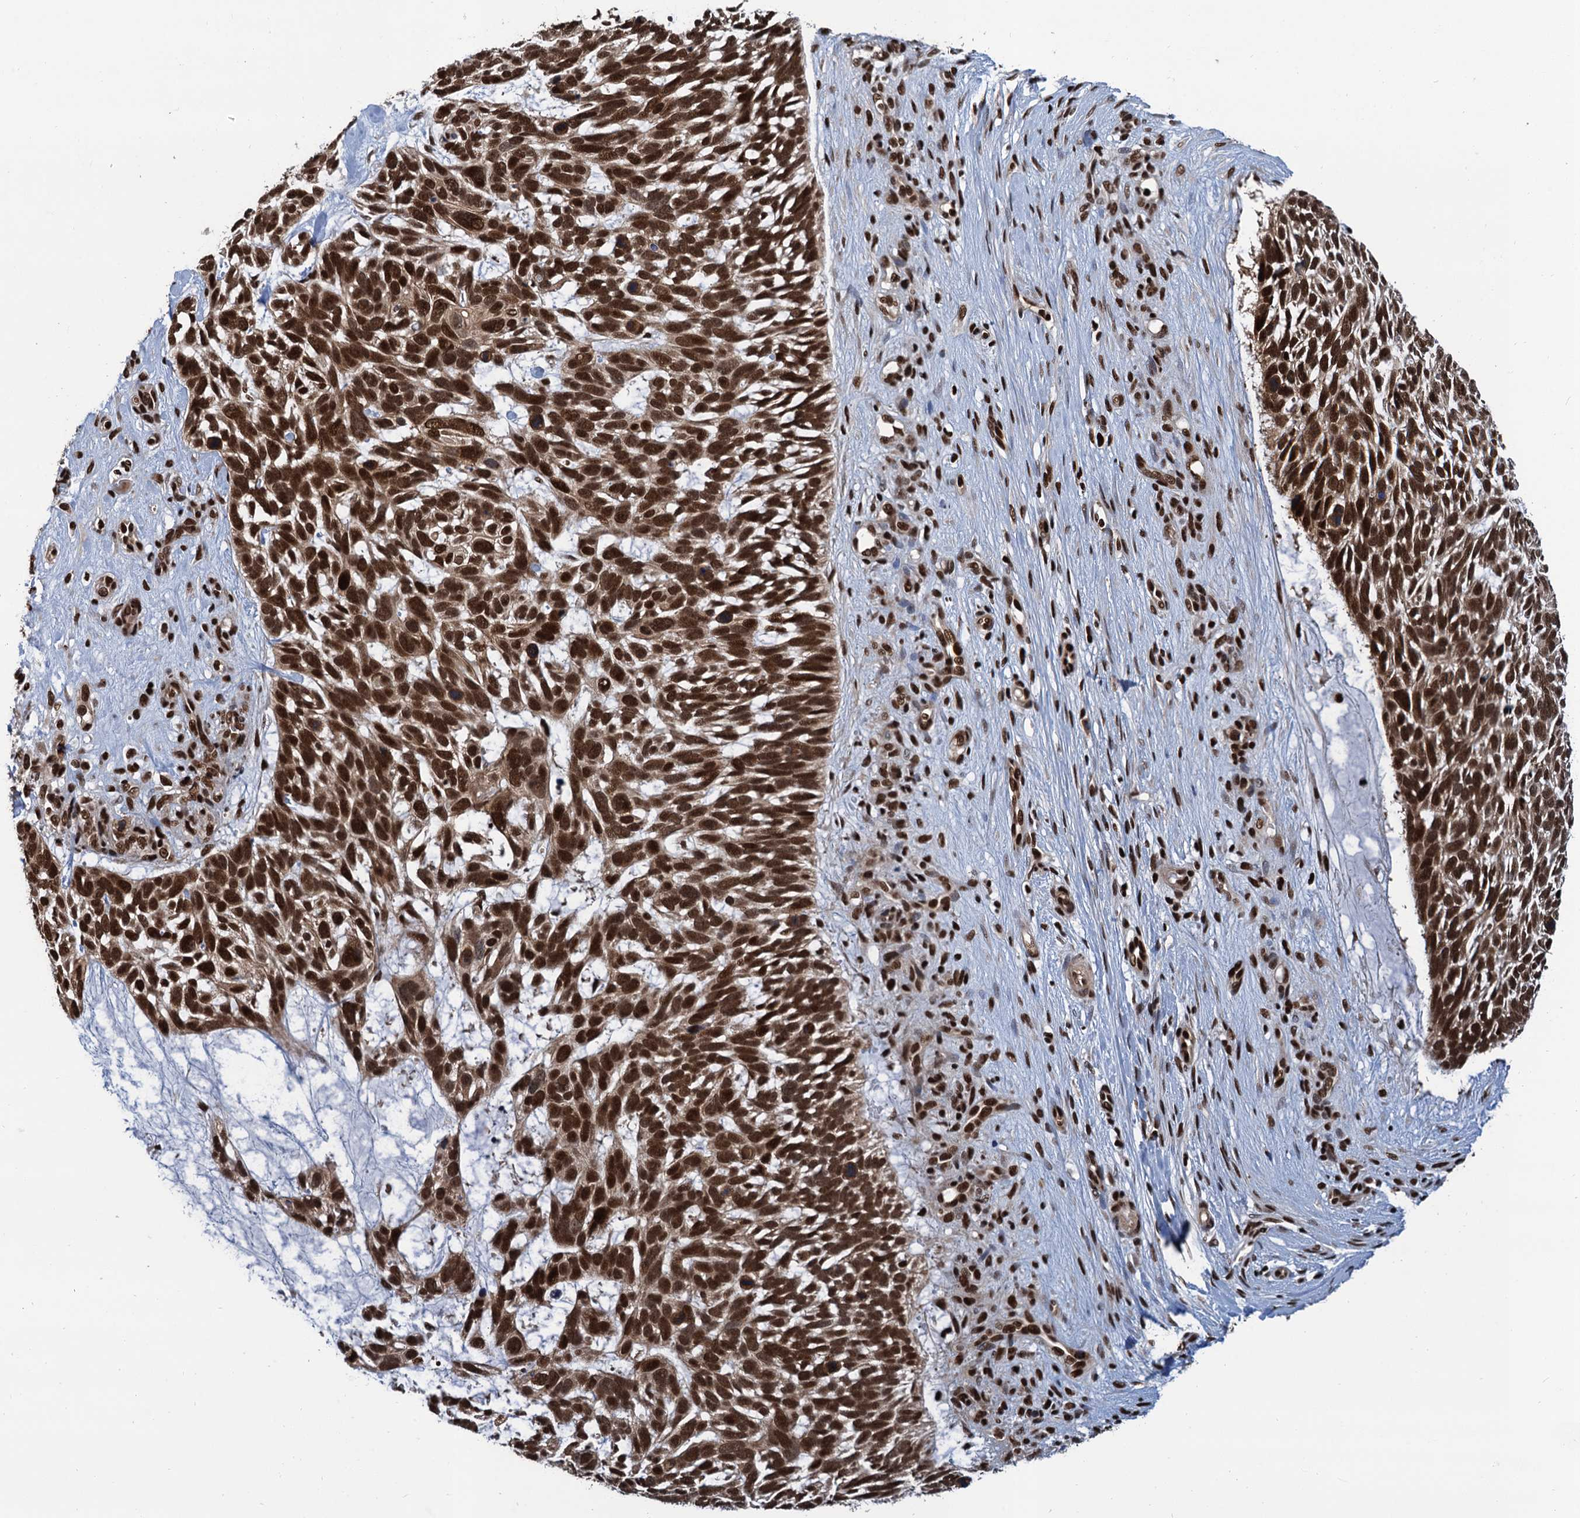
{"staining": {"intensity": "strong", "quantity": ">75%", "location": "nuclear"}, "tissue": "skin cancer", "cell_type": "Tumor cells", "image_type": "cancer", "snomed": [{"axis": "morphology", "description": "Basal cell carcinoma"}, {"axis": "topography", "description": "Skin"}], "caption": "DAB immunohistochemical staining of human skin cancer (basal cell carcinoma) displays strong nuclear protein expression in about >75% of tumor cells.", "gene": "PPP4R1", "patient": {"sex": "male", "age": 88}}